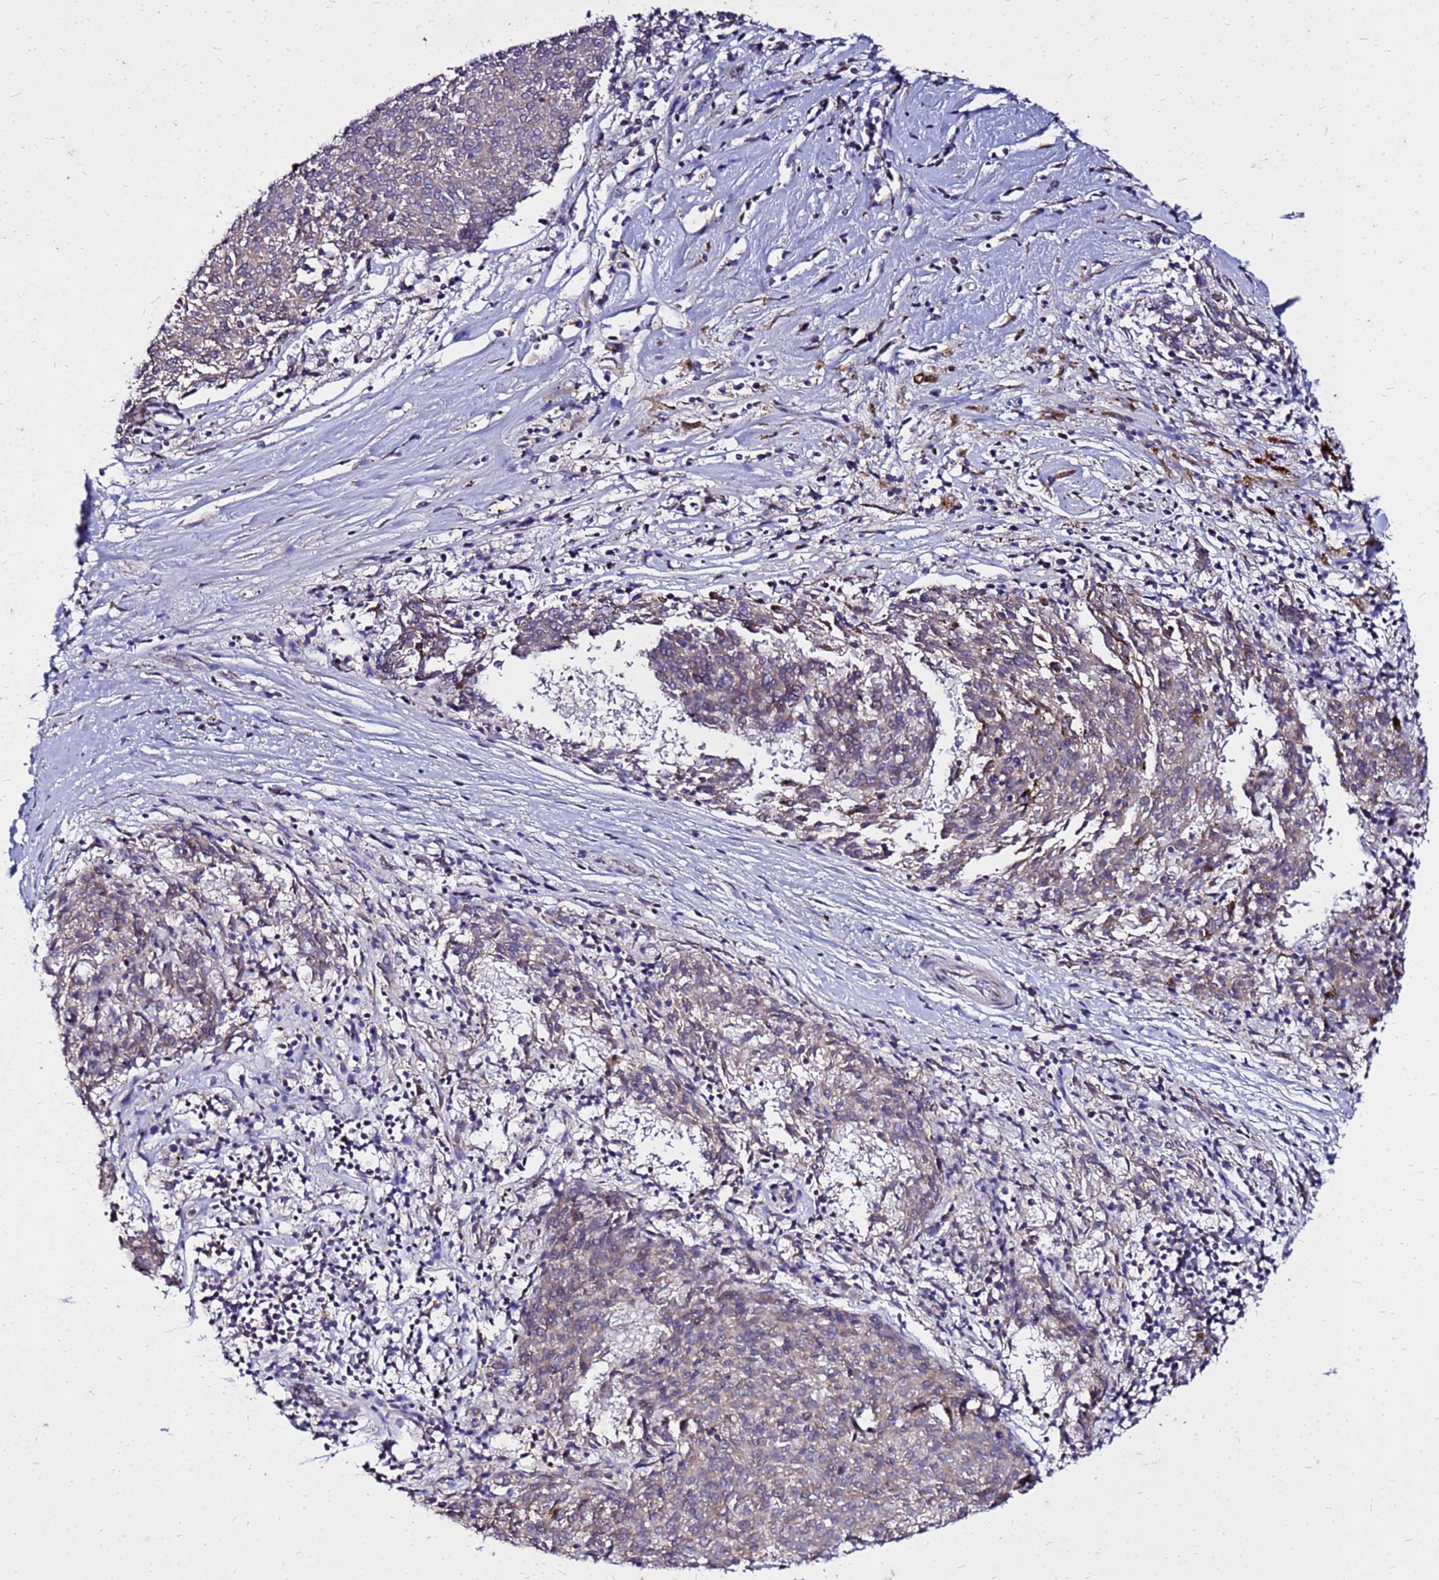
{"staining": {"intensity": "weak", "quantity": "25%-75%", "location": "cytoplasmic/membranous"}, "tissue": "melanoma", "cell_type": "Tumor cells", "image_type": "cancer", "snomed": [{"axis": "morphology", "description": "Malignant melanoma, NOS"}, {"axis": "topography", "description": "Skin"}], "caption": "IHC staining of melanoma, which demonstrates low levels of weak cytoplasmic/membranous positivity in approximately 25%-75% of tumor cells indicating weak cytoplasmic/membranous protein staining. The staining was performed using DAB (brown) for protein detection and nuclei were counterstained in hematoxylin (blue).", "gene": "COX14", "patient": {"sex": "female", "age": 72}}